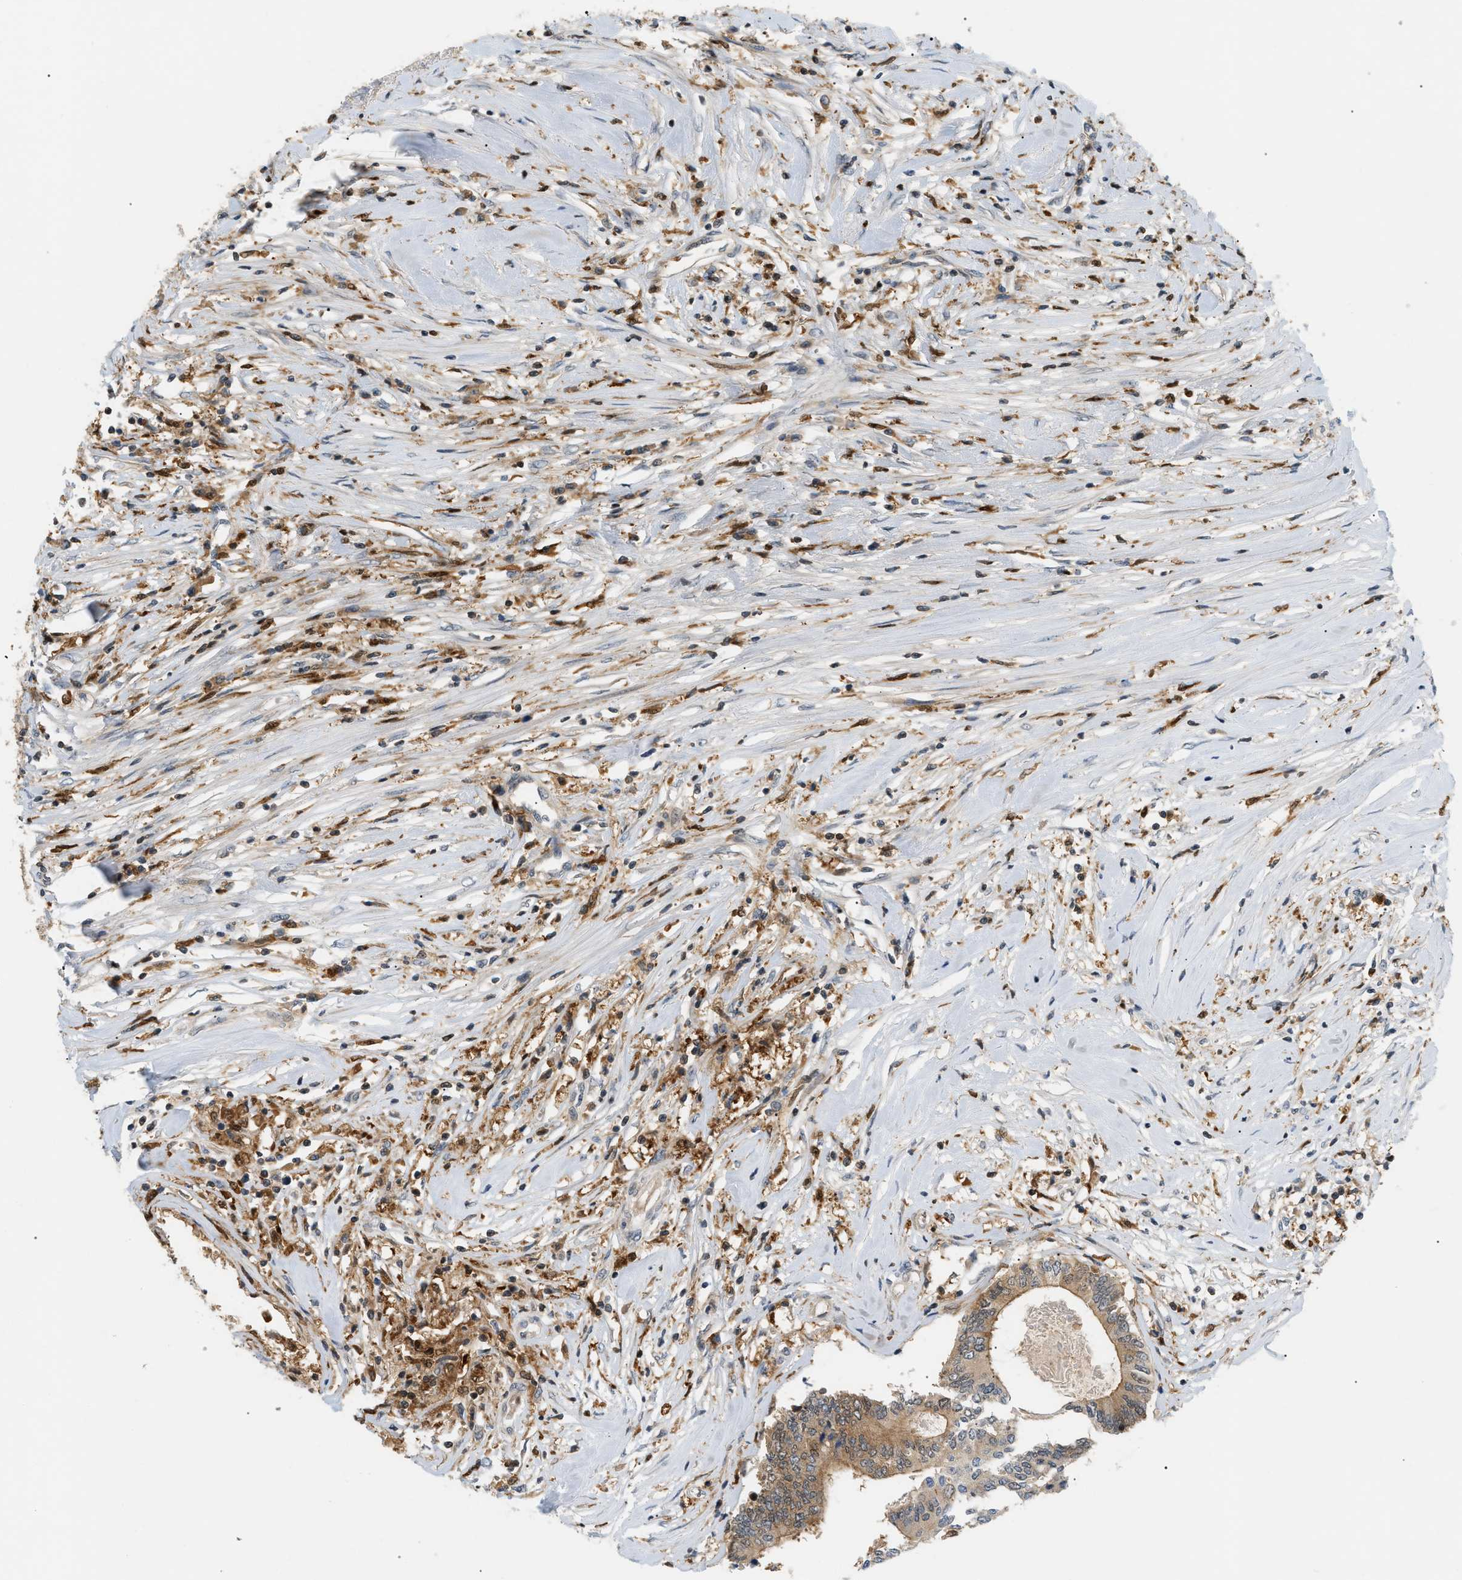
{"staining": {"intensity": "moderate", "quantity": "25%-75%", "location": "cytoplasmic/membranous,nuclear"}, "tissue": "colorectal cancer", "cell_type": "Tumor cells", "image_type": "cancer", "snomed": [{"axis": "morphology", "description": "Adenocarcinoma, NOS"}, {"axis": "topography", "description": "Rectum"}], "caption": "This photomicrograph demonstrates colorectal cancer (adenocarcinoma) stained with immunohistochemistry to label a protein in brown. The cytoplasmic/membranous and nuclear of tumor cells show moderate positivity for the protein. Nuclei are counter-stained blue.", "gene": "PYCARD", "patient": {"sex": "male", "age": 63}}